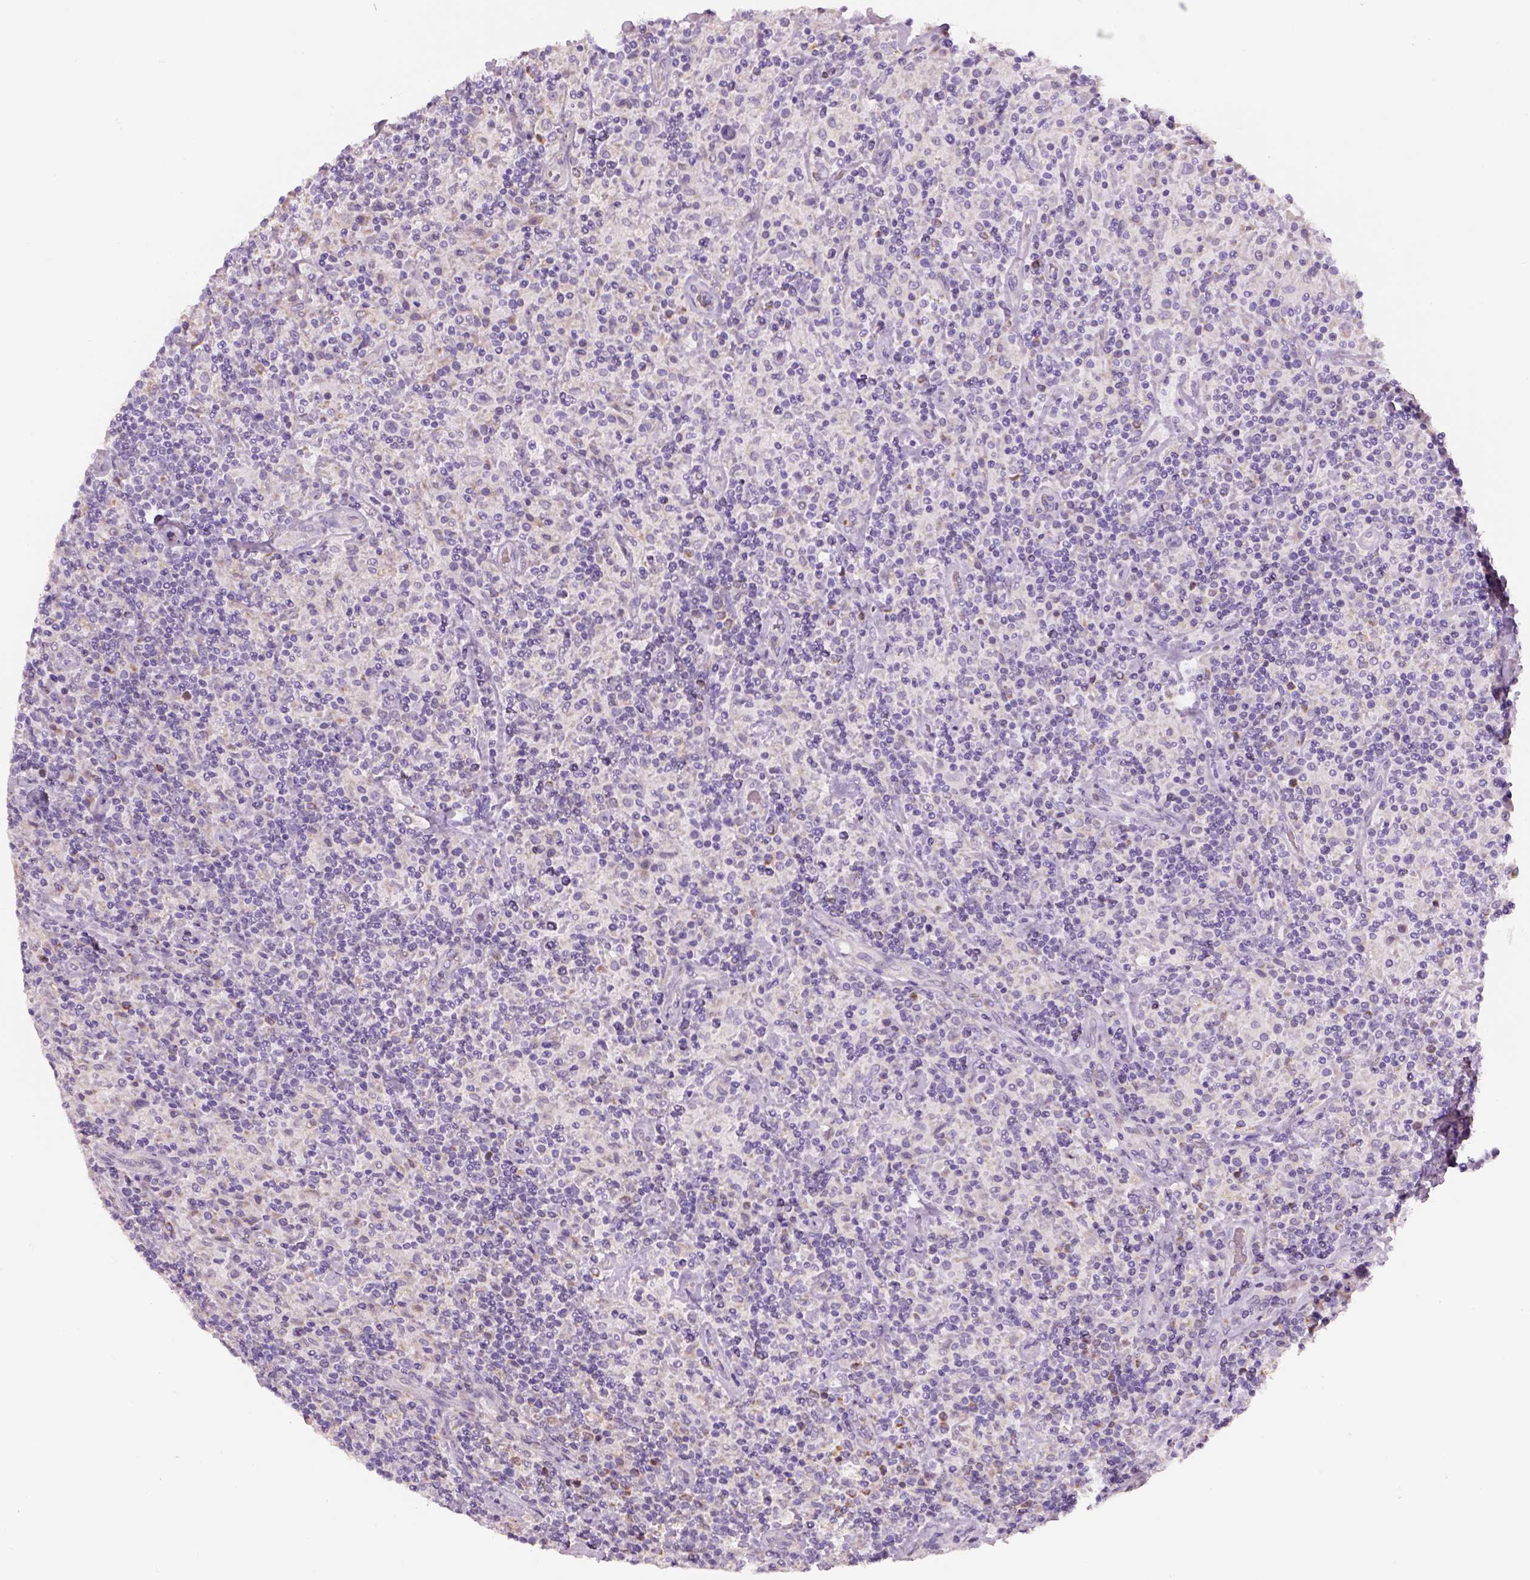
{"staining": {"intensity": "negative", "quantity": "none", "location": "none"}, "tissue": "lymphoma", "cell_type": "Tumor cells", "image_type": "cancer", "snomed": [{"axis": "morphology", "description": "Hodgkin's disease, NOS"}, {"axis": "topography", "description": "Lymph node"}], "caption": "Human lymphoma stained for a protein using IHC reveals no expression in tumor cells.", "gene": "IFT52", "patient": {"sex": "male", "age": 70}}